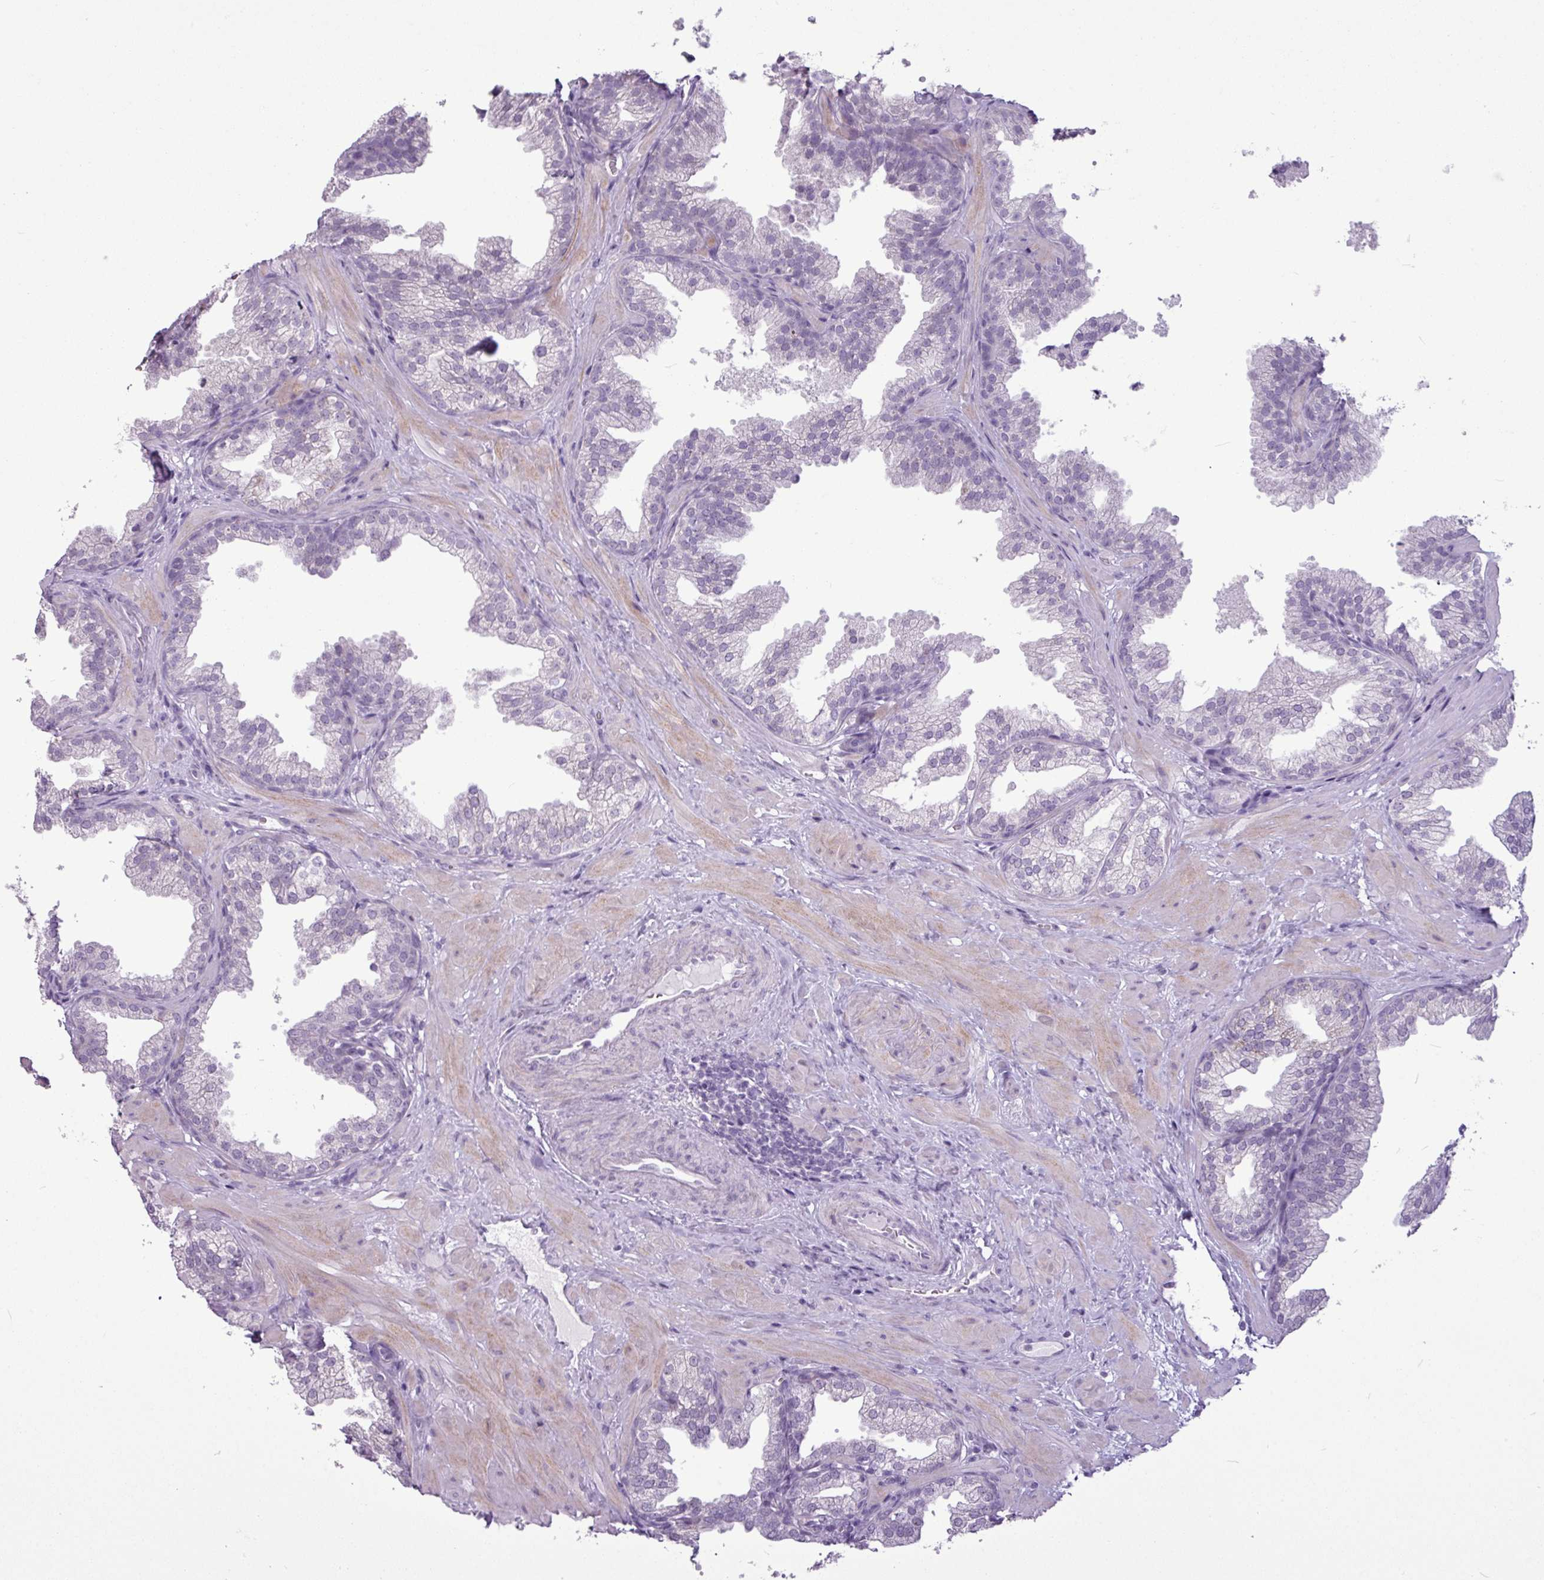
{"staining": {"intensity": "negative", "quantity": "none", "location": "none"}, "tissue": "prostate", "cell_type": "Glandular cells", "image_type": "normal", "snomed": [{"axis": "morphology", "description": "Normal tissue, NOS"}, {"axis": "topography", "description": "Prostate"}], "caption": "Immunohistochemistry (IHC) histopathology image of unremarkable human prostate stained for a protein (brown), which exhibits no staining in glandular cells.", "gene": "AMY2A", "patient": {"sex": "male", "age": 37}}